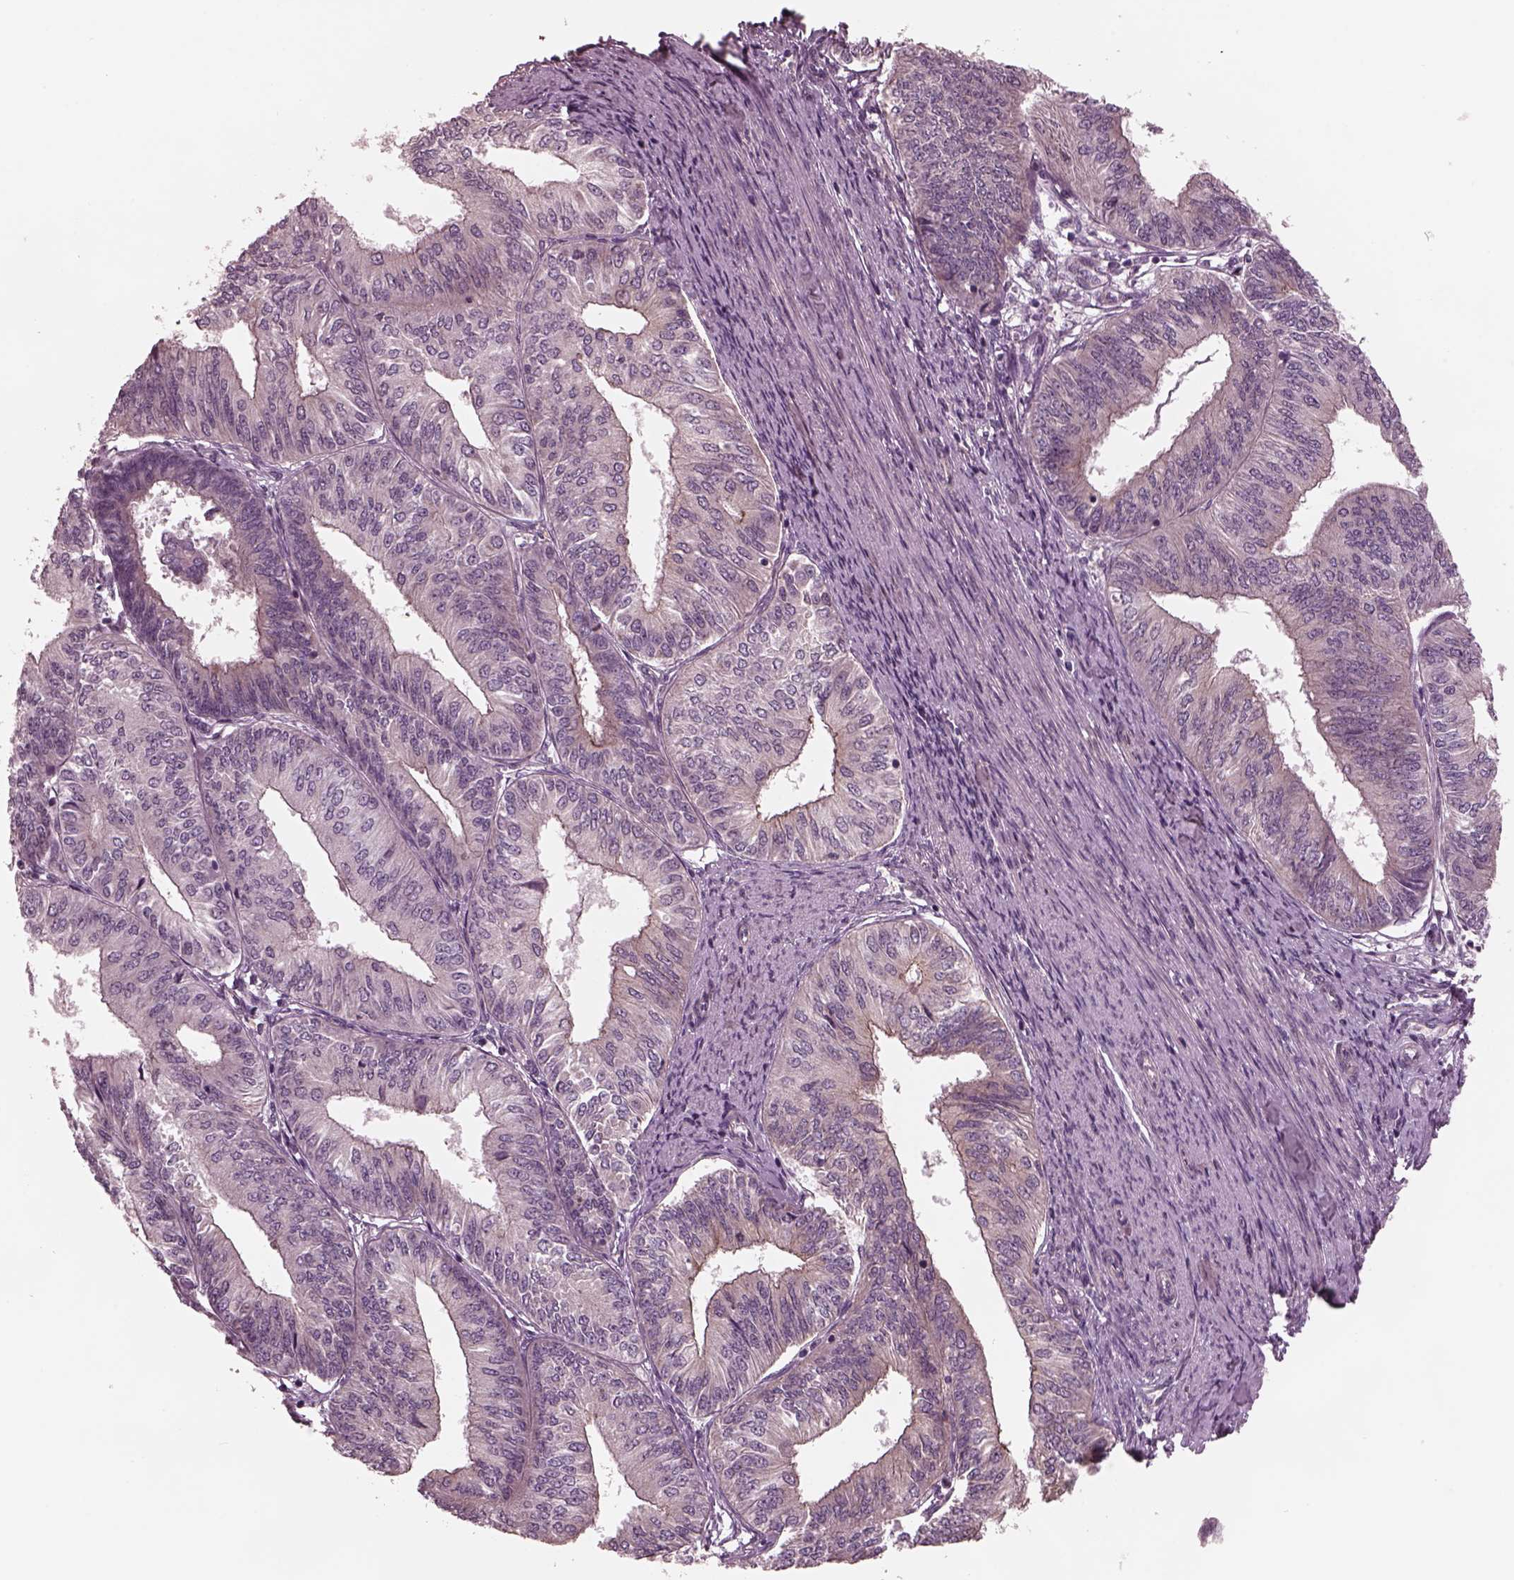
{"staining": {"intensity": "weak", "quantity": "<25%", "location": "cytoplasmic/membranous"}, "tissue": "endometrial cancer", "cell_type": "Tumor cells", "image_type": "cancer", "snomed": [{"axis": "morphology", "description": "Adenocarcinoma, NOS"}, {"axis": "topography", "description": "Endometrium"}], "caption": "Human endometrial adenocarcinoma stained for a protein using immunohistochemistry displays no expression in tumor cells.", "gene": "TUBG1", "patient": {"sex": "female", "age": 58}}